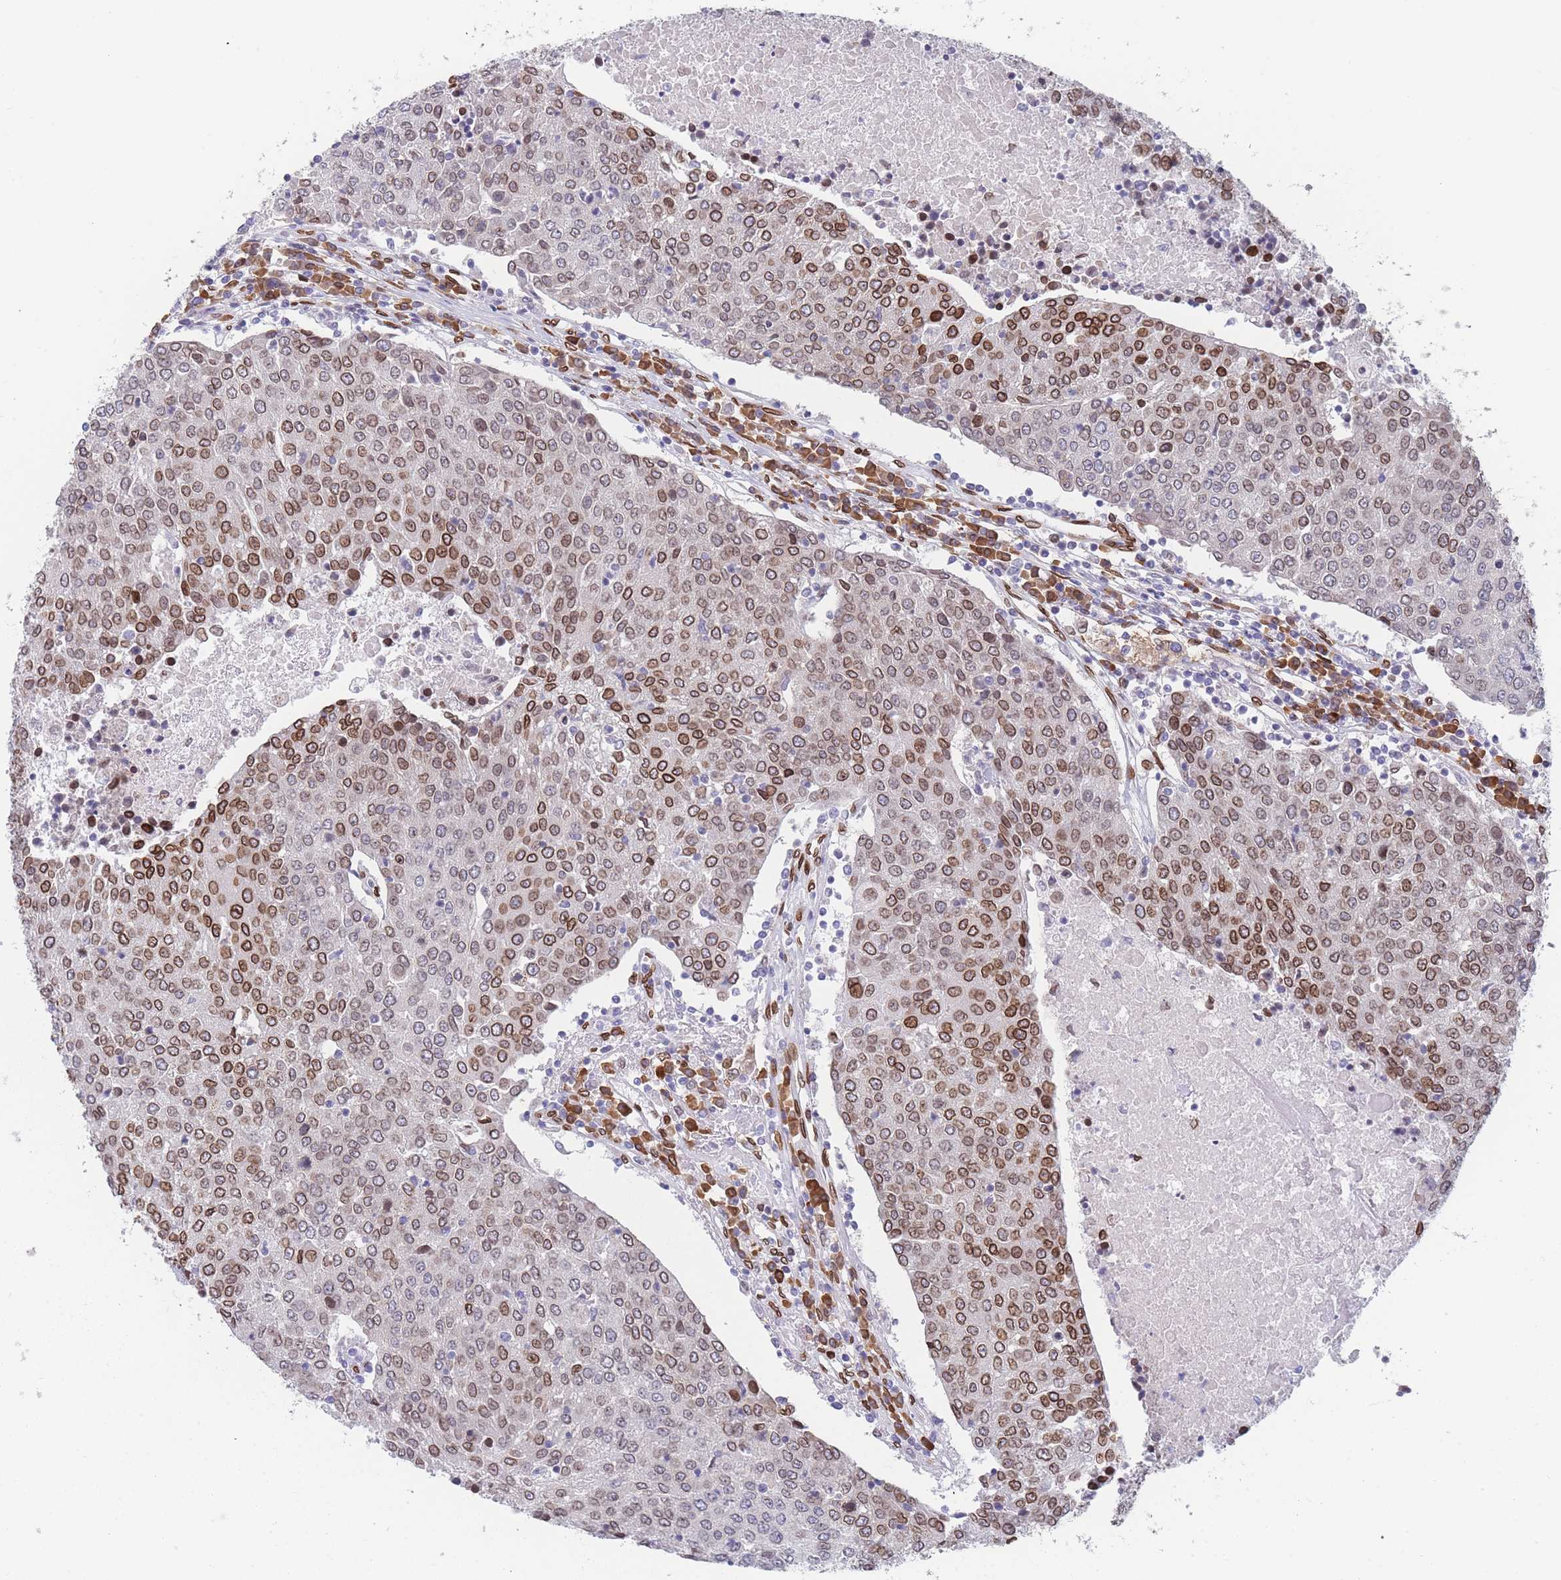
{"staining": {"intensity": "moderate", "quantity": ">75%", "location": "cytoplasmic/membranous,nuclear"}, "tissue": "urothelial cancer", "cell_type": "Tumor cells", "image_type": "cancer", "snomed": [{"axis": "morphology", "description": "Urothelial carcinoma, High grade"}, {"axis": "topography", "description": "Urinary bladder"}], "caption": "Immunohistochemistry (DAB) staining of high-grade urothelial carcinoma exhibits moderate cytoplasmic/membranous and nuclear protein positivity in about >75% of tumor cells.", "gene": "ZBTB1", "patient": {"sex": "female", "age": 85}}